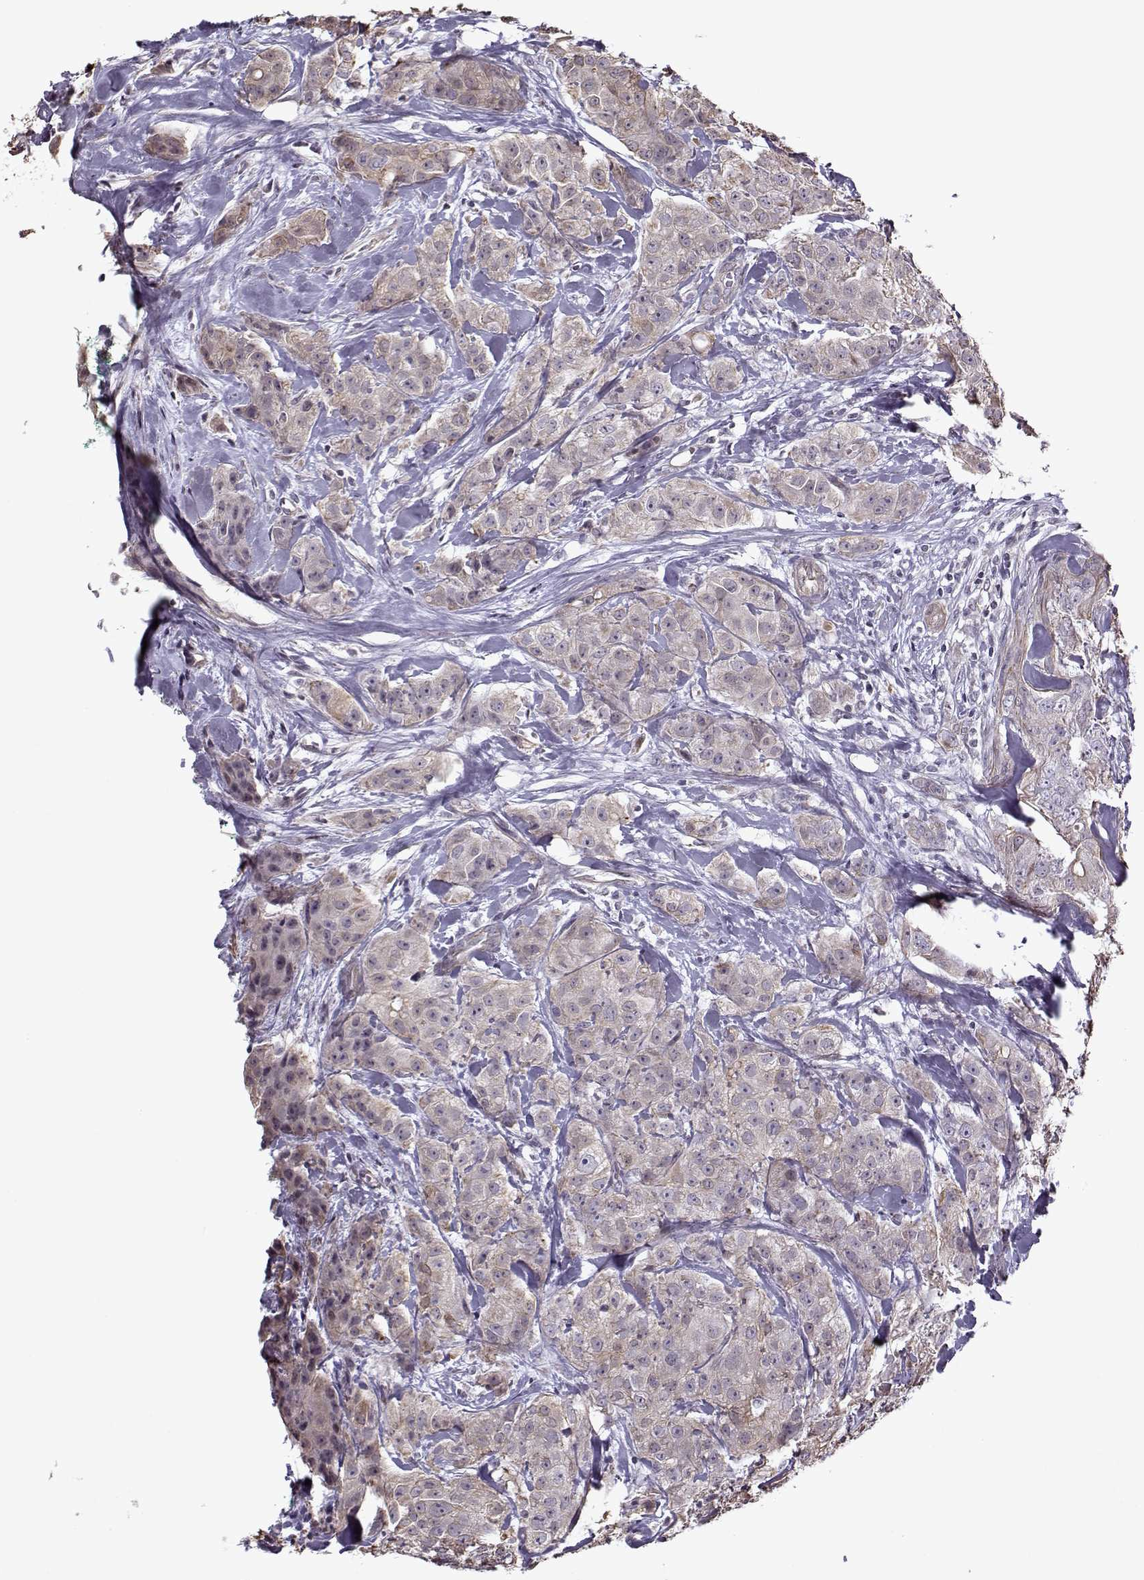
{"staining": {"intensity": "weak", "quantity": ">75%", "location": "cytoplasmic/membranous"}, "tissue": "breast cancer", "cell_type": "Tumor cells", "image_type": "cancer", "snomed": [{"axis": "morphology", "description": "Duct carcinoma"}, {"axis": "topography", "description": "Breast"}], "caption": "This is an image of IHC staining of infiltrating ductal carcinoma (breast), which shows weak expression in the cytoplasmic/membranous of tumor cells.", "gene": "KRT9", "patient": {"sex": "female", "age": 43}}